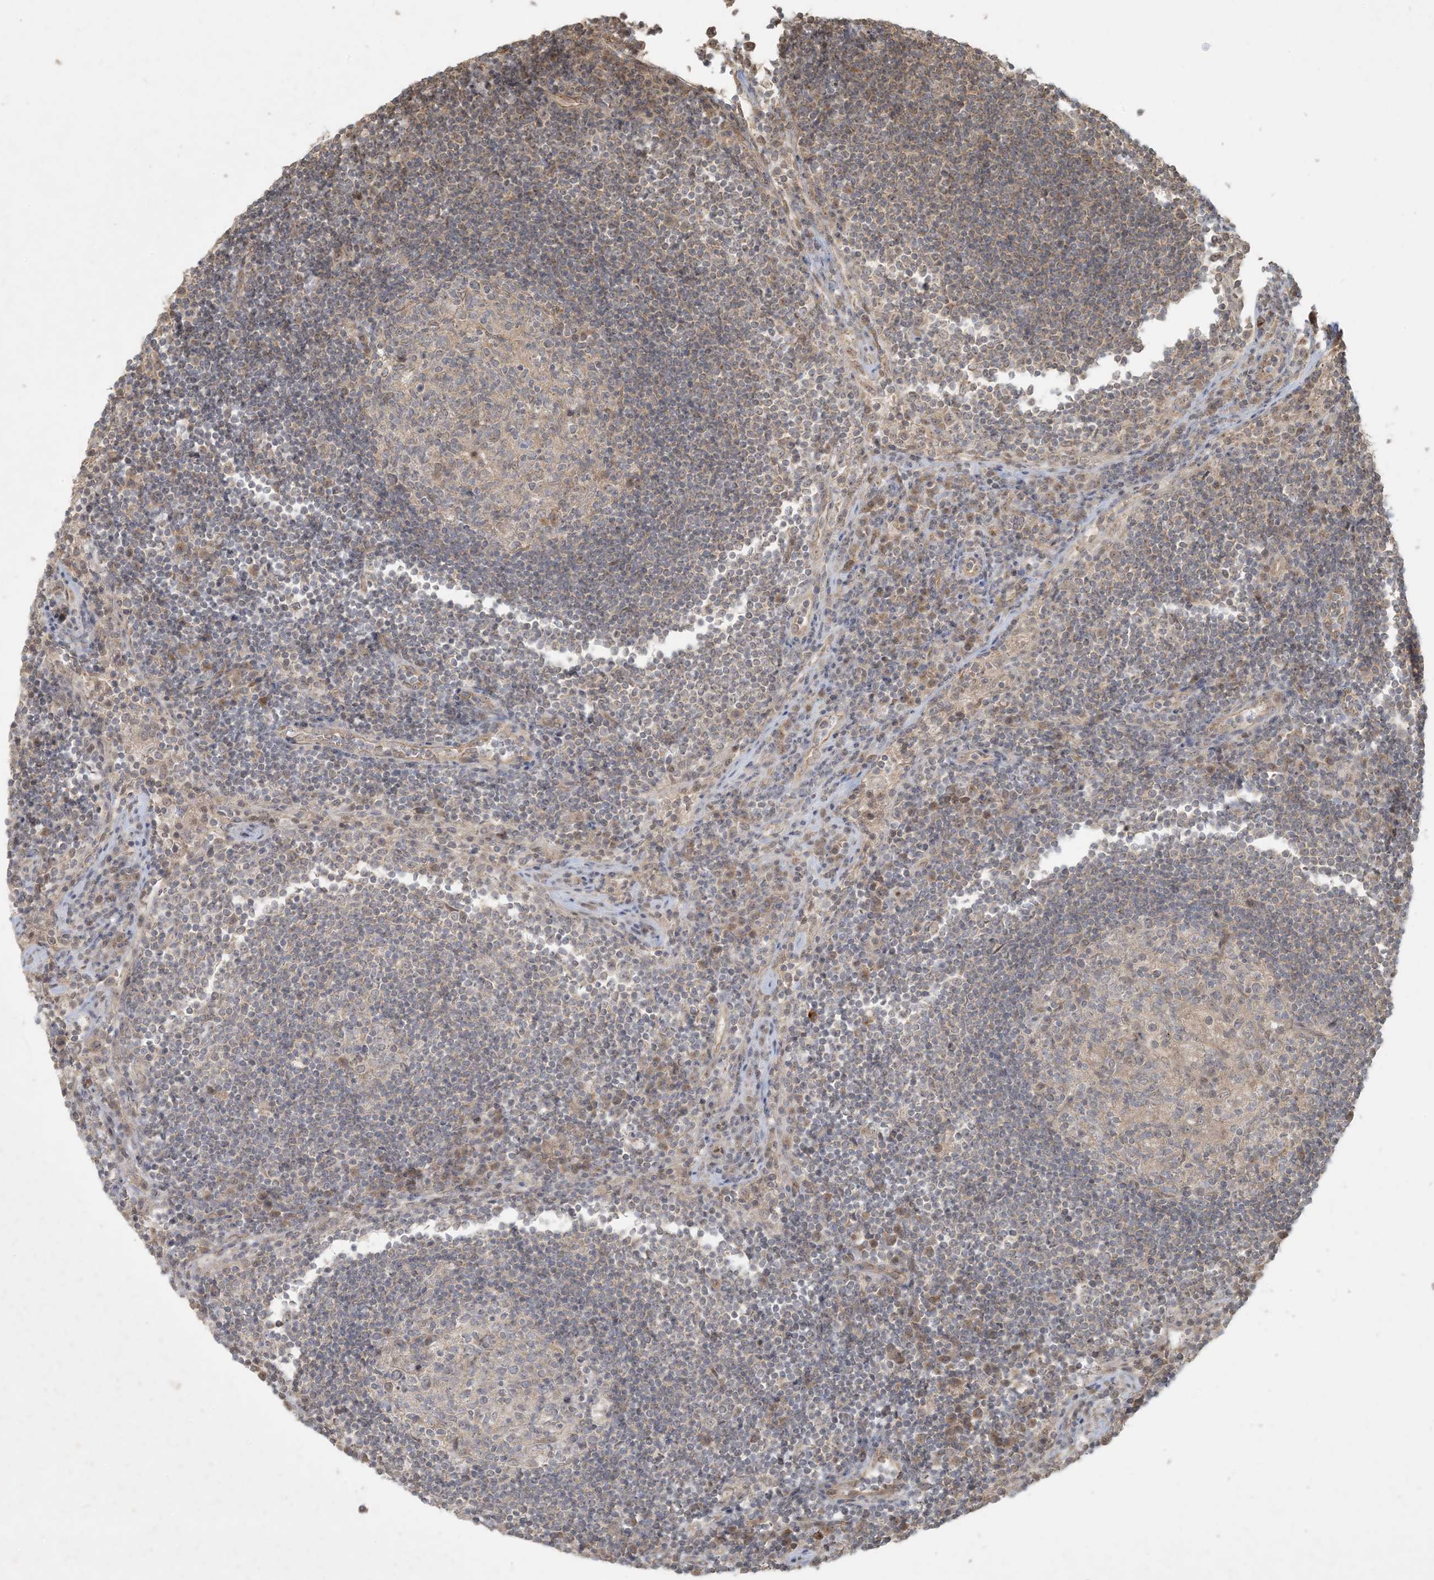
{"staining": {"intensity": "negative", "quantity": "none", "location": "none"}, "tissue": "lymph node", "cell_type": "Germinal center cells", "image_type": "normal", "snomed": [{"axis": "morphology", "description": "Normal tissue, NOS"}, {"axis": "topography", "description": "Lymph node"}], "caption": "DAB (3,3'-diaminobenzidine) immunohistochemical staining of unremarkable human lymph node demonstrates no significant positivity in germinal center cells. (DAB immunohistochemistry (IHC) with hematoxylin counter stain).", "gene": "BCORL1", "patient": {"sex": "female", "age": 53}}